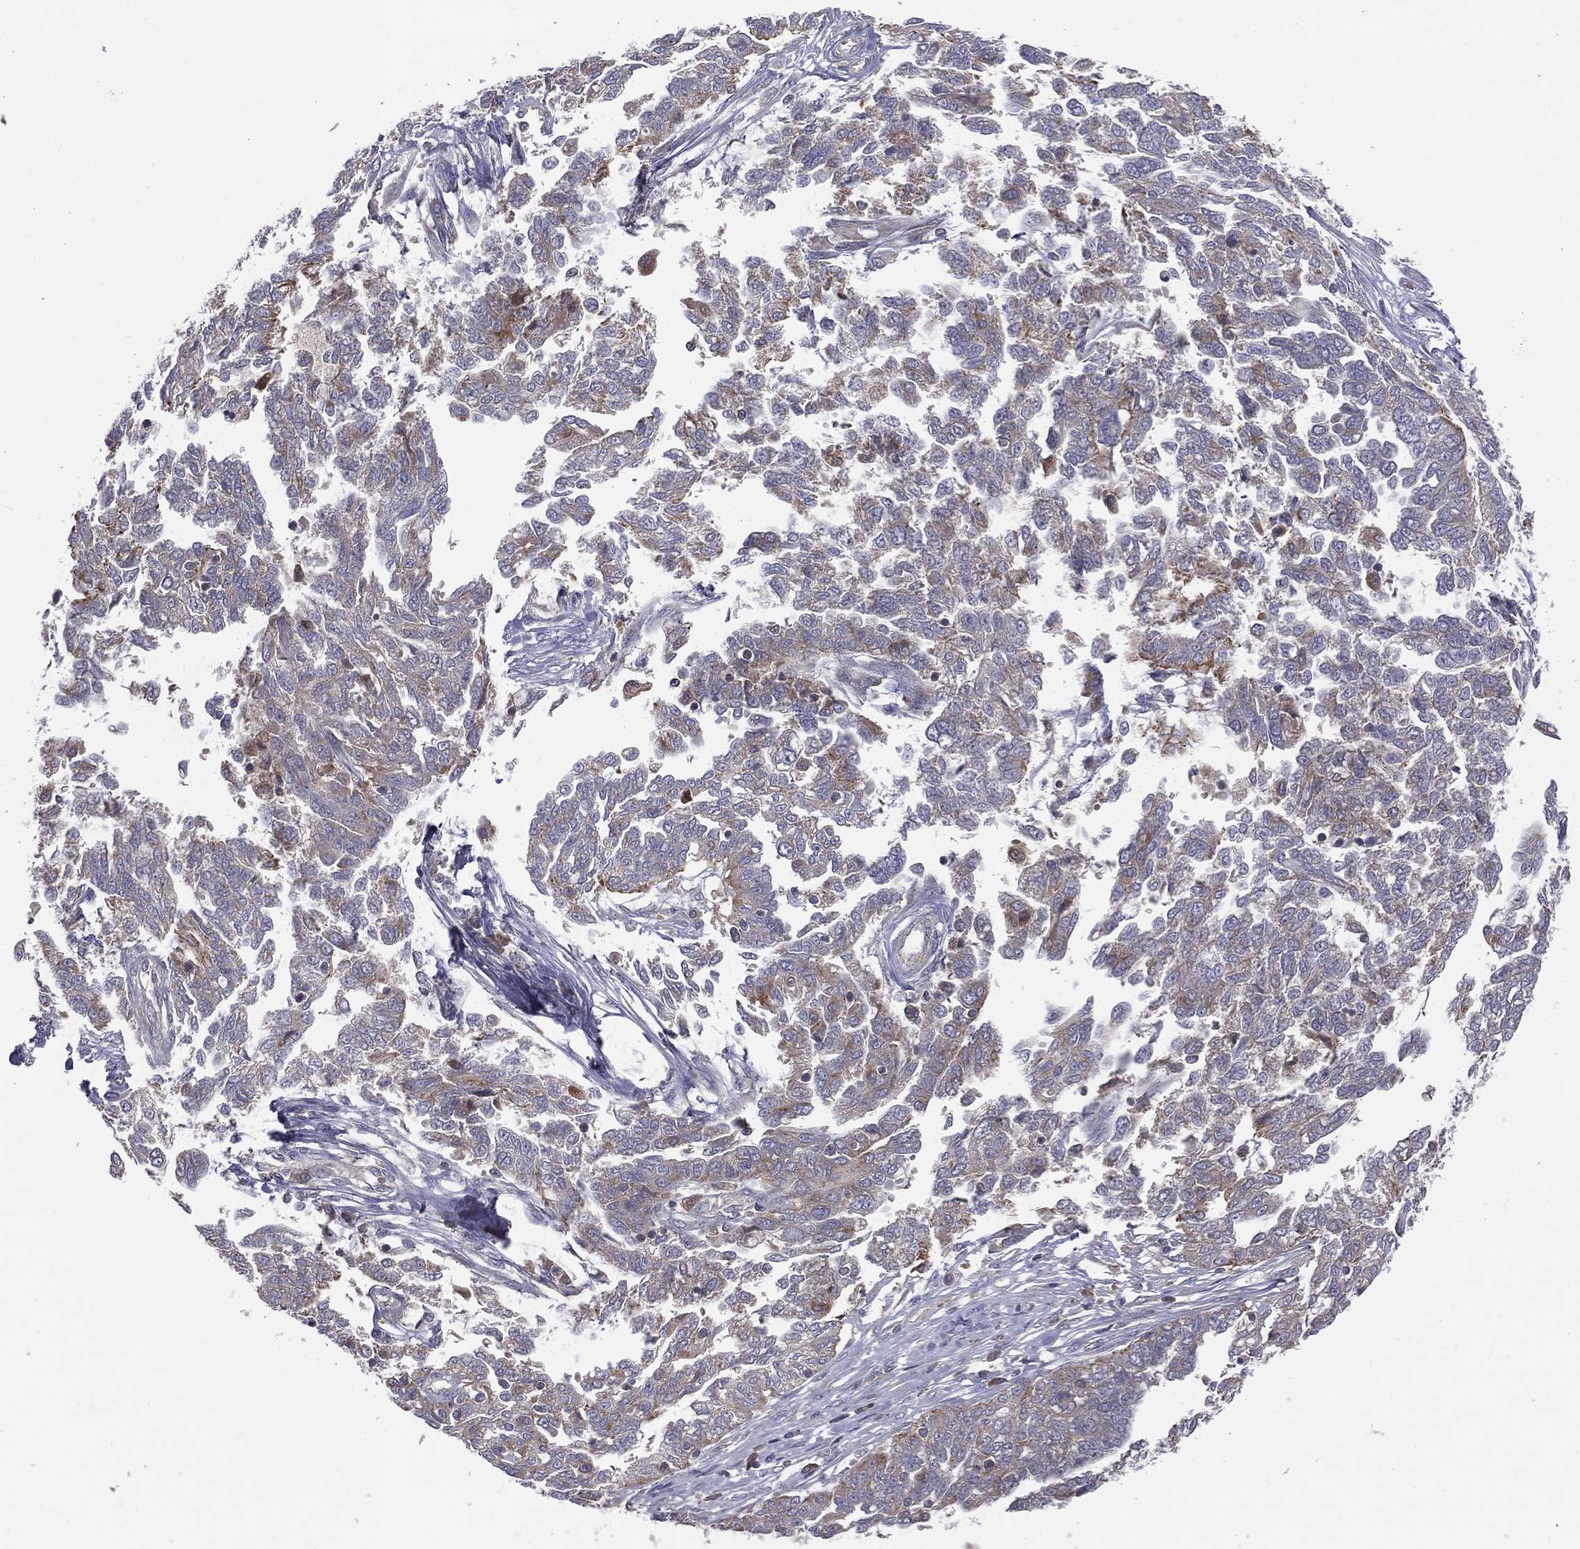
{"staining": {"intensity": "moderate", "quantity": "<25%", "location": "cytoplasmic/membranous"}, "tissue": "ovarian cancer", "cell_type": "Tumor cells", "image_type": "cancer", "snomed": [{"axis": "morphology", "description": "Cystadenocarcinoma, serous, NOS"}, {"axis": "topography", "description": "Ovary"}], "caption": "Immunohistochemical staining of serous cystadenocarcinoma (ovarian) demonstrates low levels of moderate cytoplasmic/membranous expression in approximately <25% of tumor cells.", "gene": "STARD3", "patient": {"sex": "female", "age": 67}}